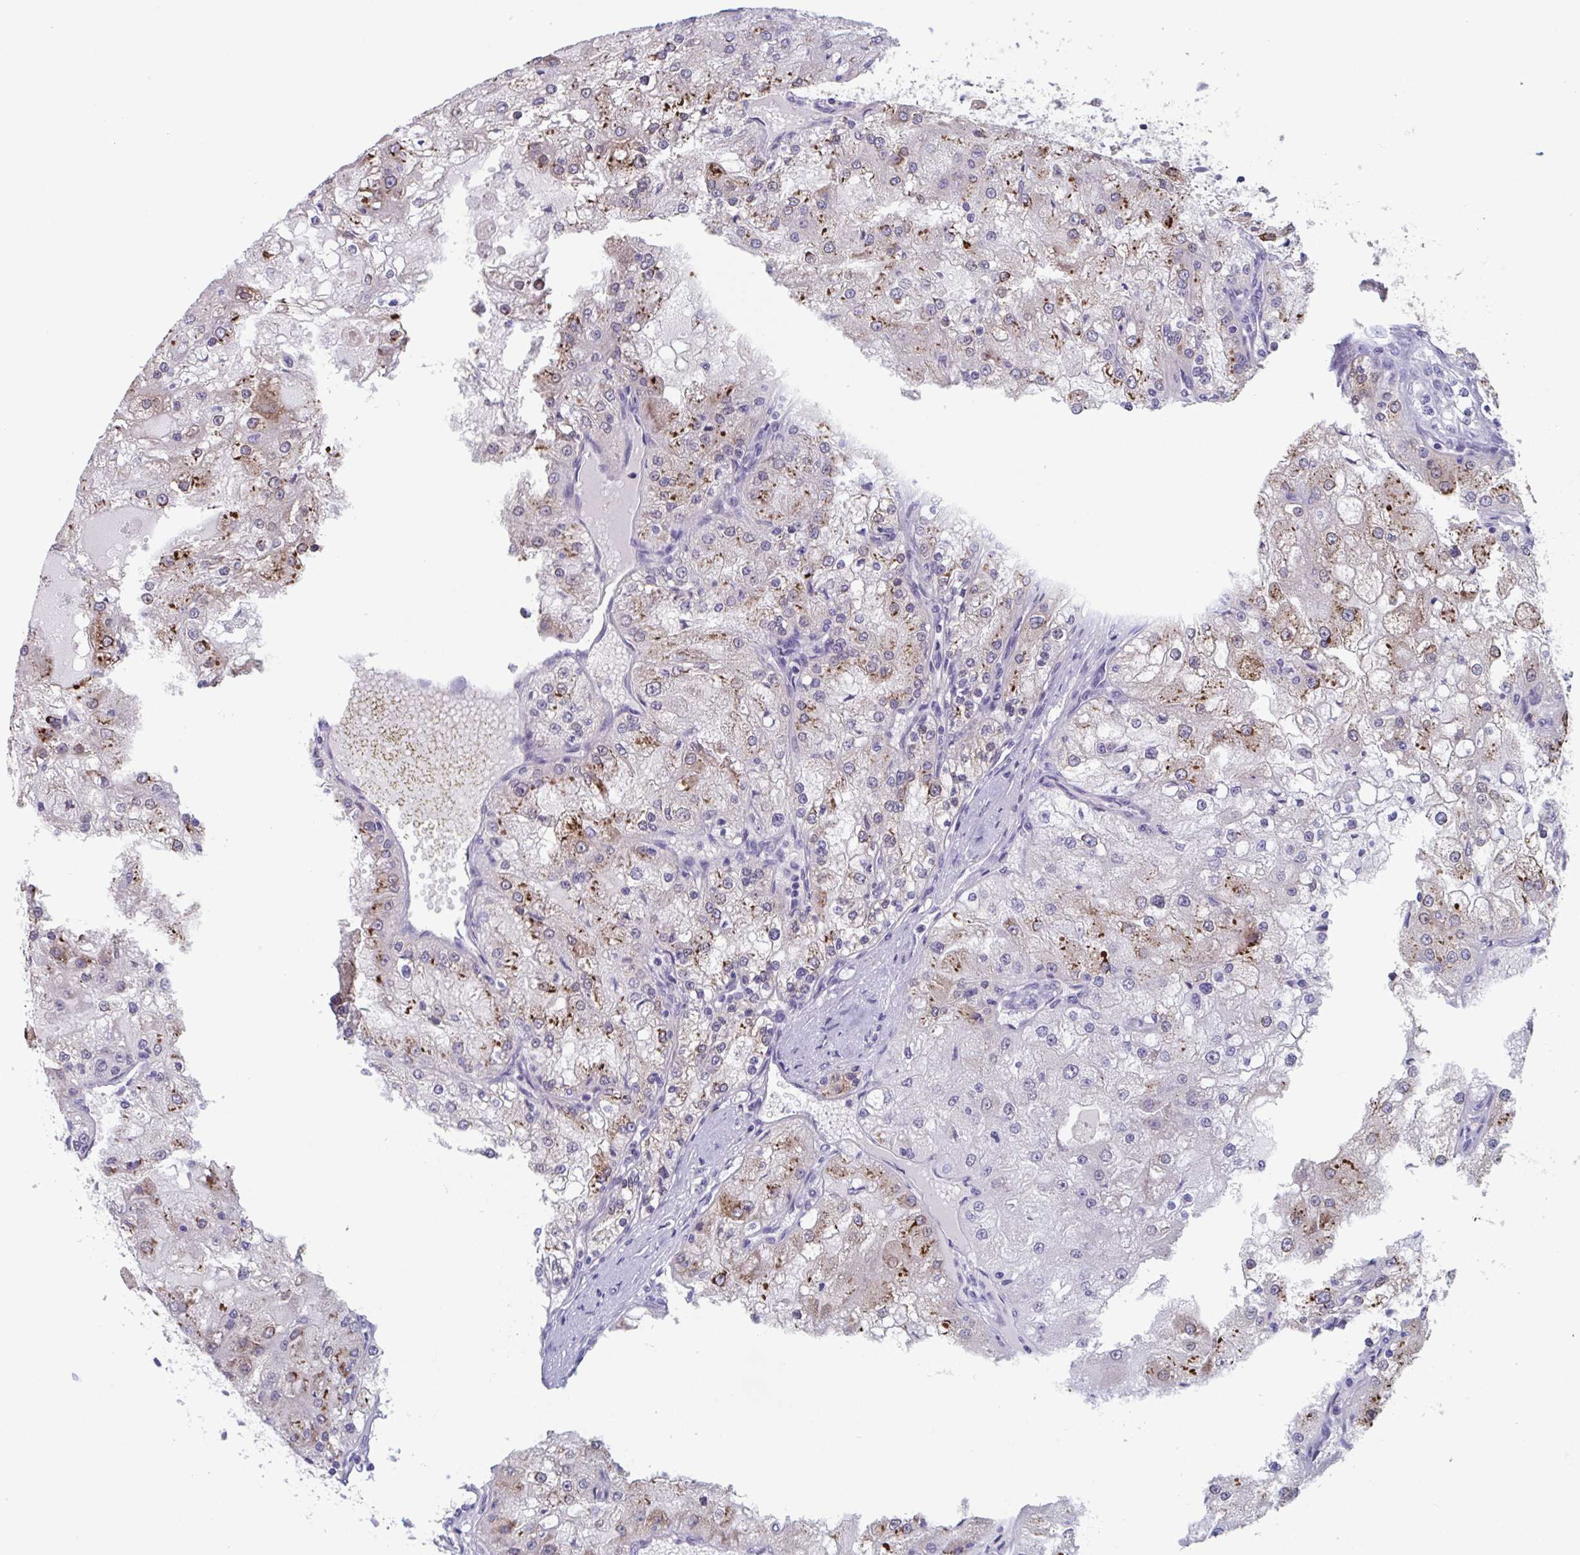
{"staining": {"intensity": "moderate", "quantity": "25%-75%", "location": "cytoplasmic/membranous"}, "tissue": "renal cancer", "cell_type": "Tumor cells", "image_type": "cancer", "snomed": [{"axis": "morphology", "description": "Adenocarcinoma, NOS"}, {"axis": "topography", "description": "Kidney"}], "caption": "Tumor cells exhibit moderate cytoplasmic/membranous positivity in approximately 25%-75% of cells in renal cancer (adenocarcinoma).", "gene": "RIOK1", "patient": {"sex": "female", "age": 74}}